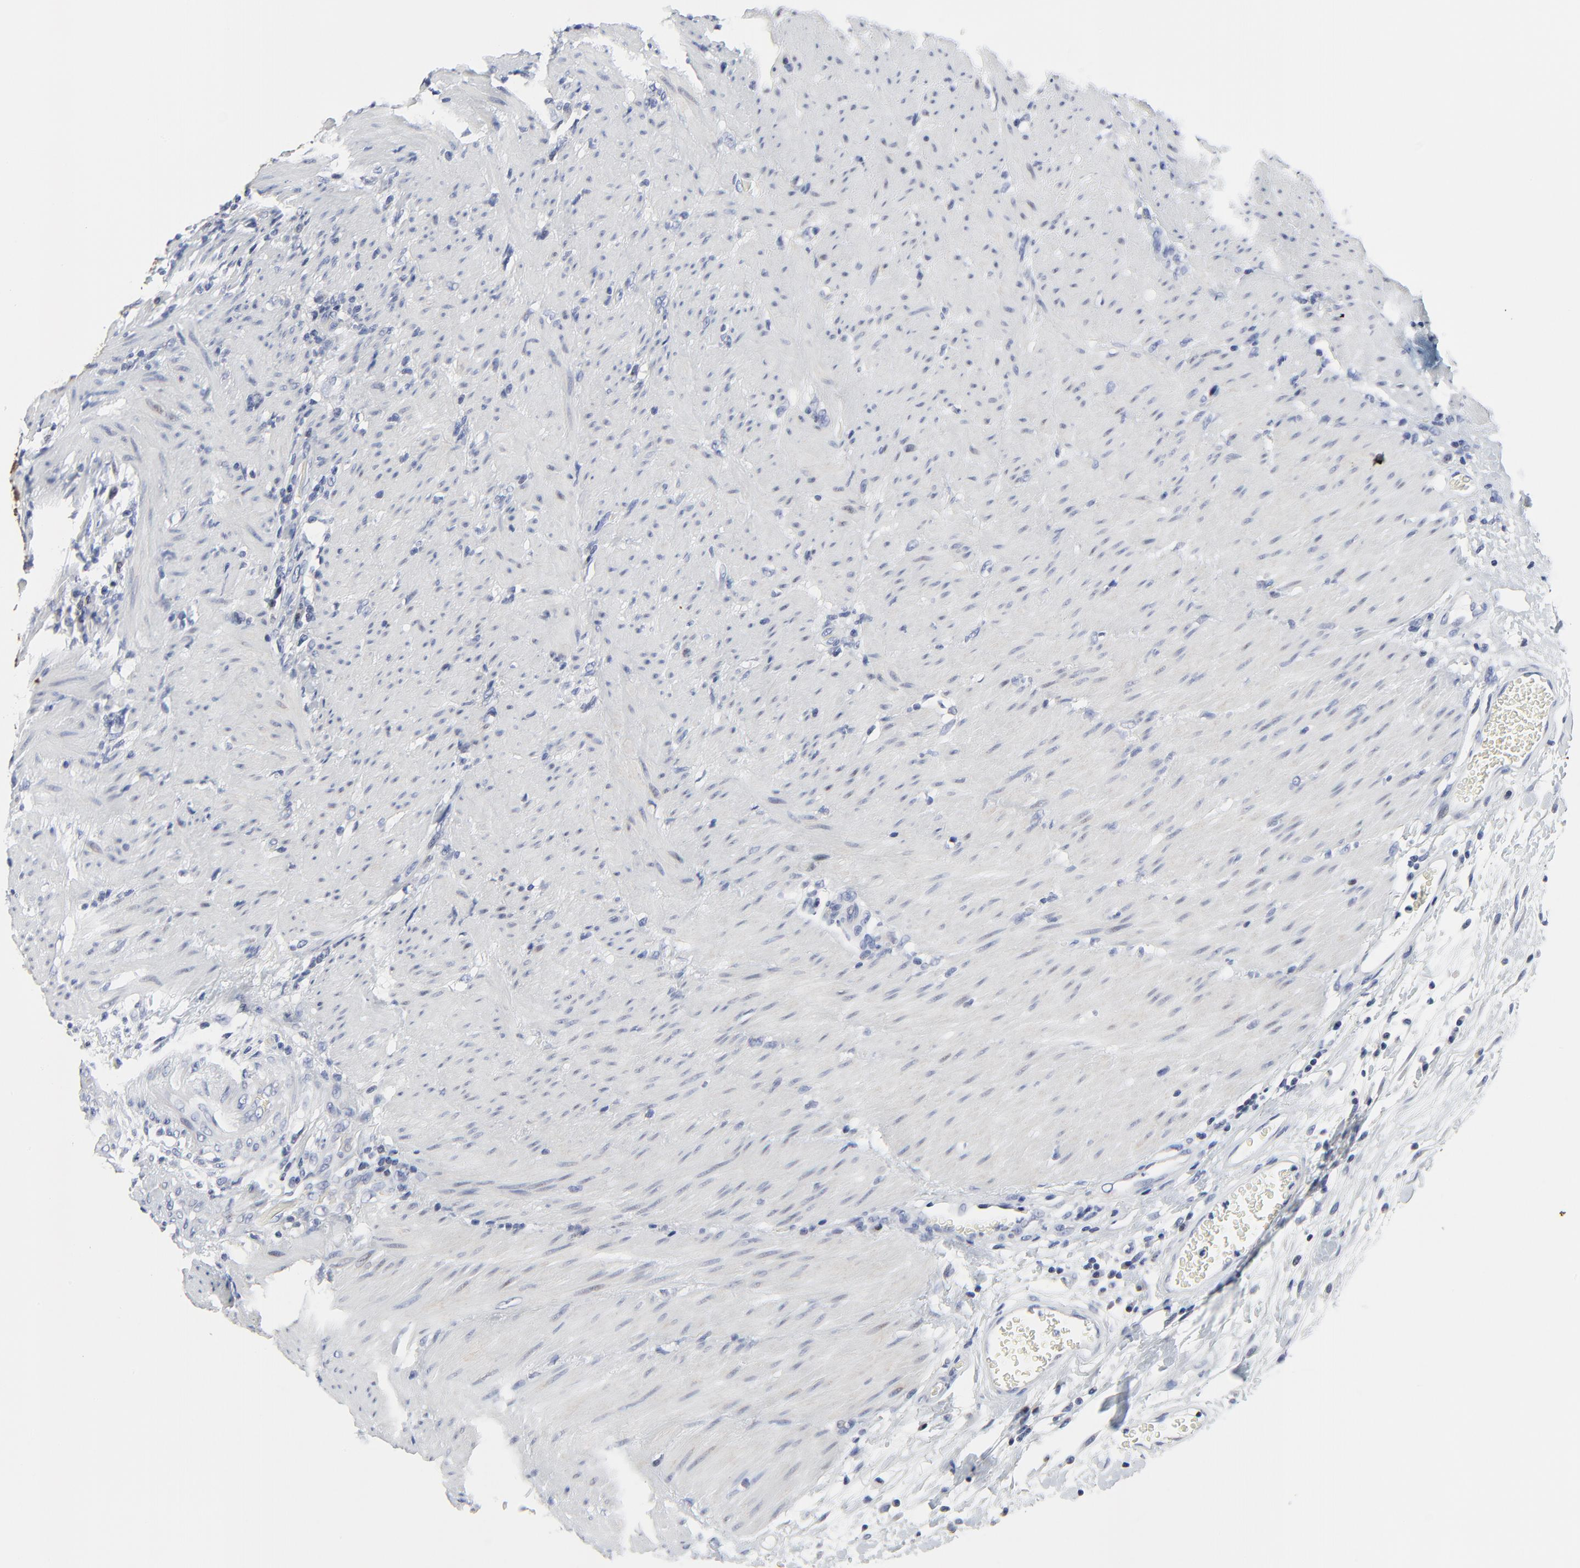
{"staining": {"intensity": "negative", "quantity": "none", "location": "none"}, "tissue": "colorectal cancer", "cell_type": "Tumor cells", "image_type": "cancer", "snomed": [{"axis": "morphology", "description": "Adenocarcinoma, NOS"}, {"axis": "topography", "description": "Colon"}], "caption": "The histopathology image reveals no significant staining in tumor cells of colorectal cancer (adenocarcinoma).", "gene": "LNX1", "patient": {"sex": "male", "age": 54}}